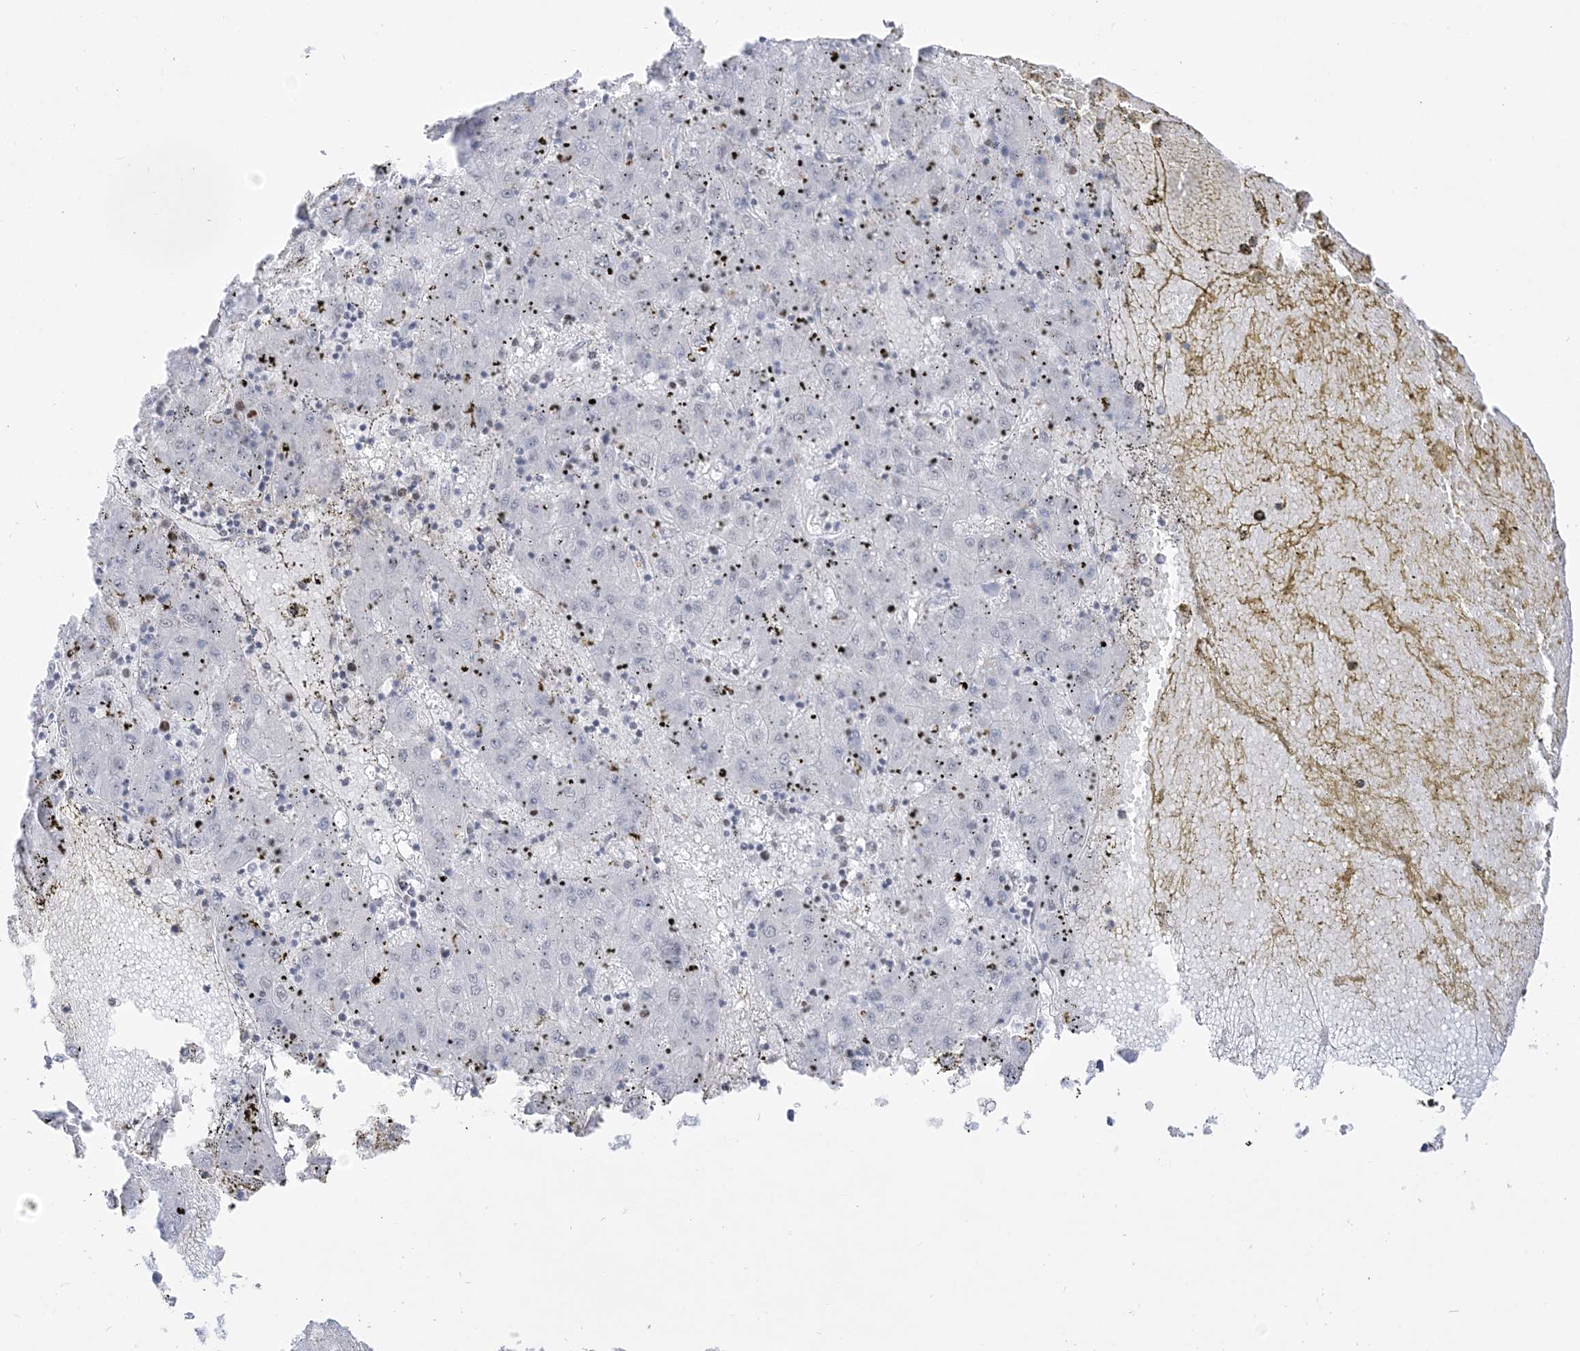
{"staining": {"intensity": "negative", "quantity": "none", "location": "none"}, "tissue": "liver cancer", "cell_type": "Tumor cells", "image_type": "cancer", "snomed": [{"axis": "morphology", "description": "Carcinoma, Hepatocellular, NOS"}, {"axis": "topography", "description": "Liver"}], "caption": "High power microscopy photomicrograph of an IHC histopathology image of hepatocellular carcinoma (liver), revealing no significant staining in tumor cells.", "gene": "DDX21", "patient": {"sex": "male", "age": 72}}